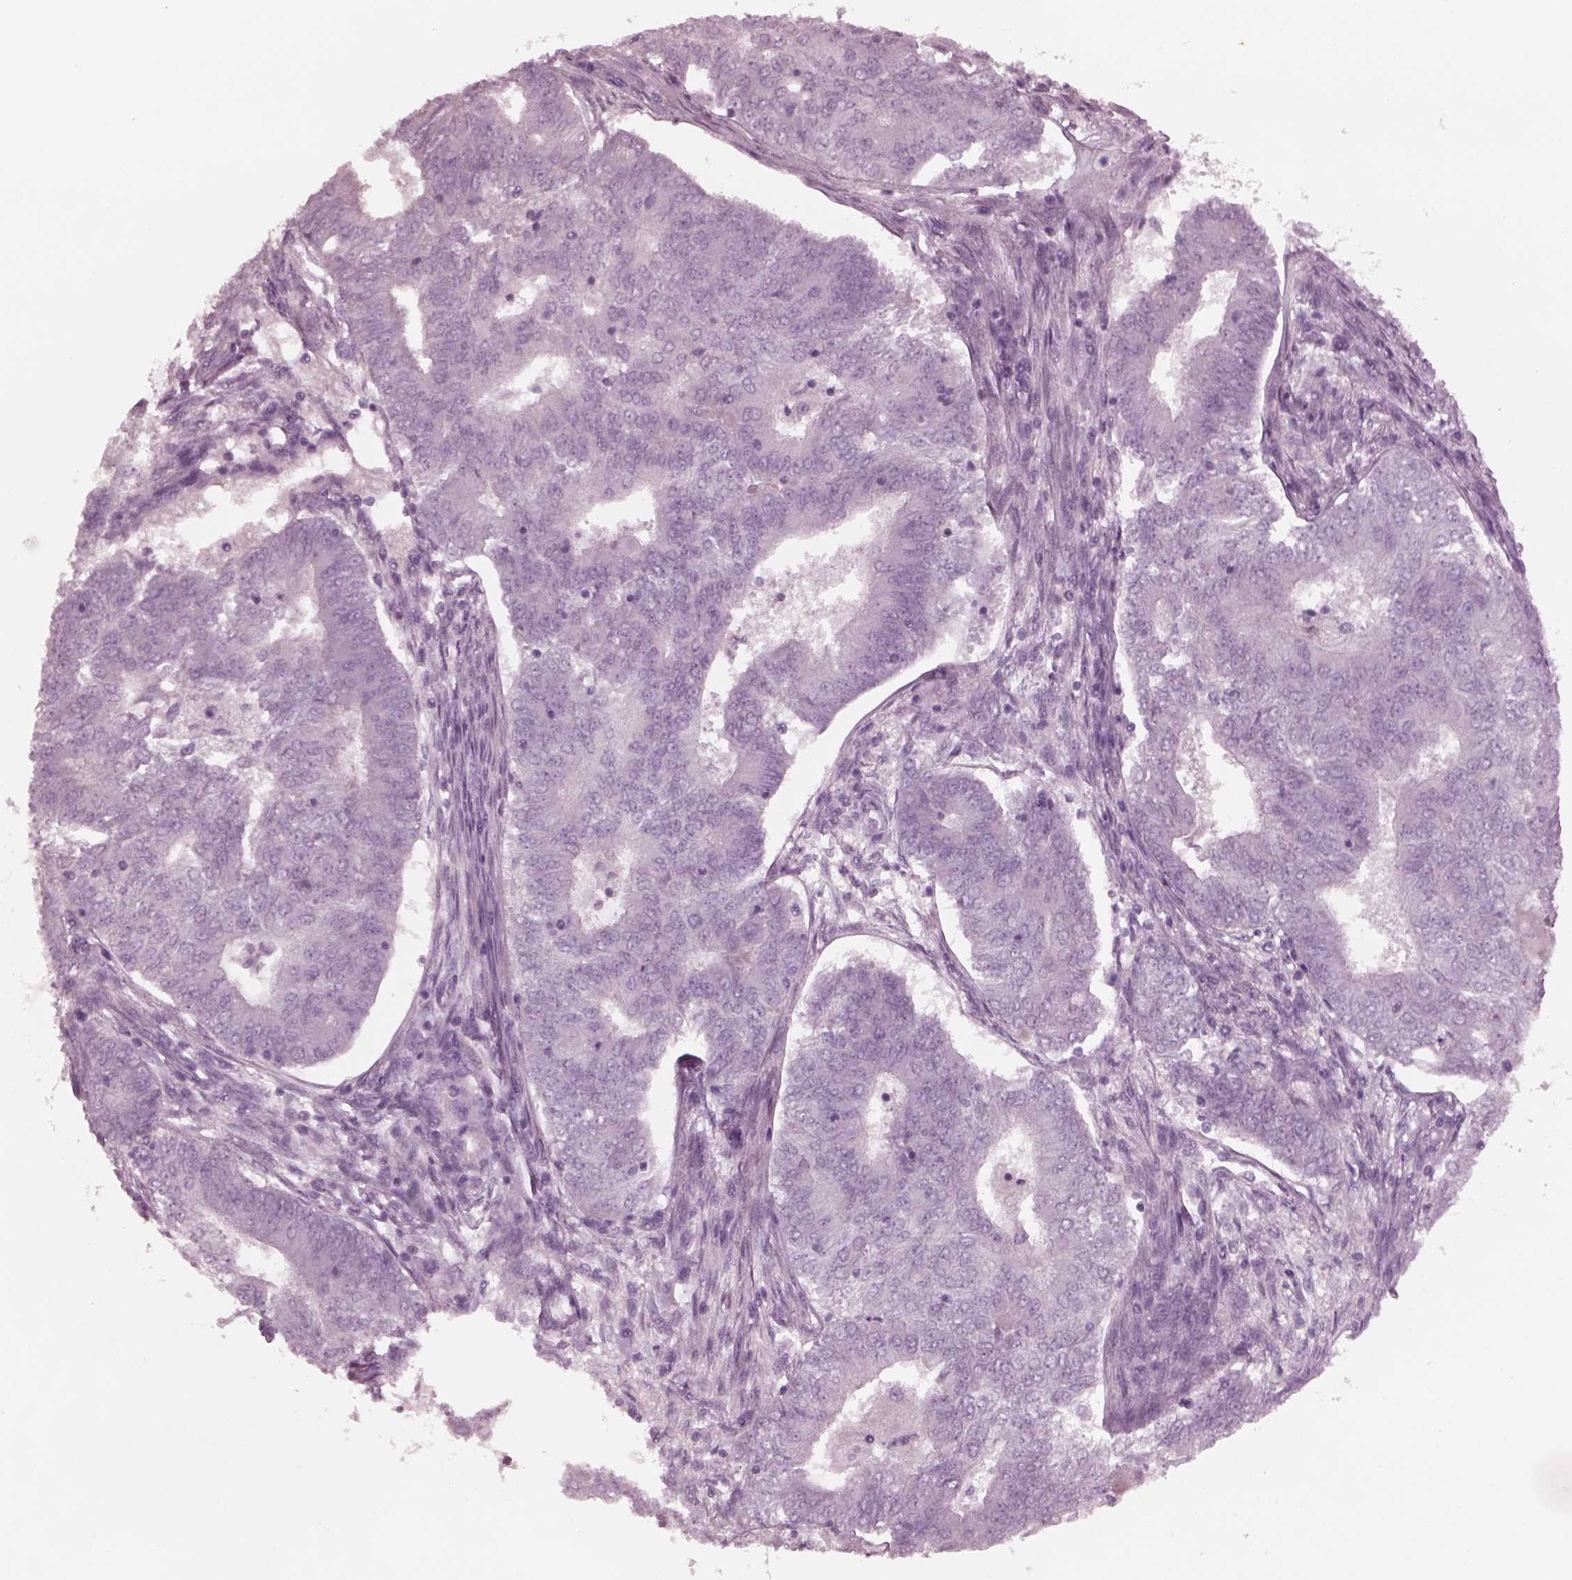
{"staining": {"intensity": "negative", "quantity": "none", "location": "none"}, "tissue": "endometrial cancer", "cell_type": "Tumor cells", "image_type": "cancer", "snomed": [{"axis": "morphology", "description": "Adenocarcinoma, NOS"}, {"axis": "topography", "description": "Endometrium"}], "caption": "This is a image of immunohistochemistry (IHC) staining of adenocarcinoma (endometrial), which shows no positivity in tumor cells.", "gene": "YY2", "patient": {"sex": "female", "age": 62}}